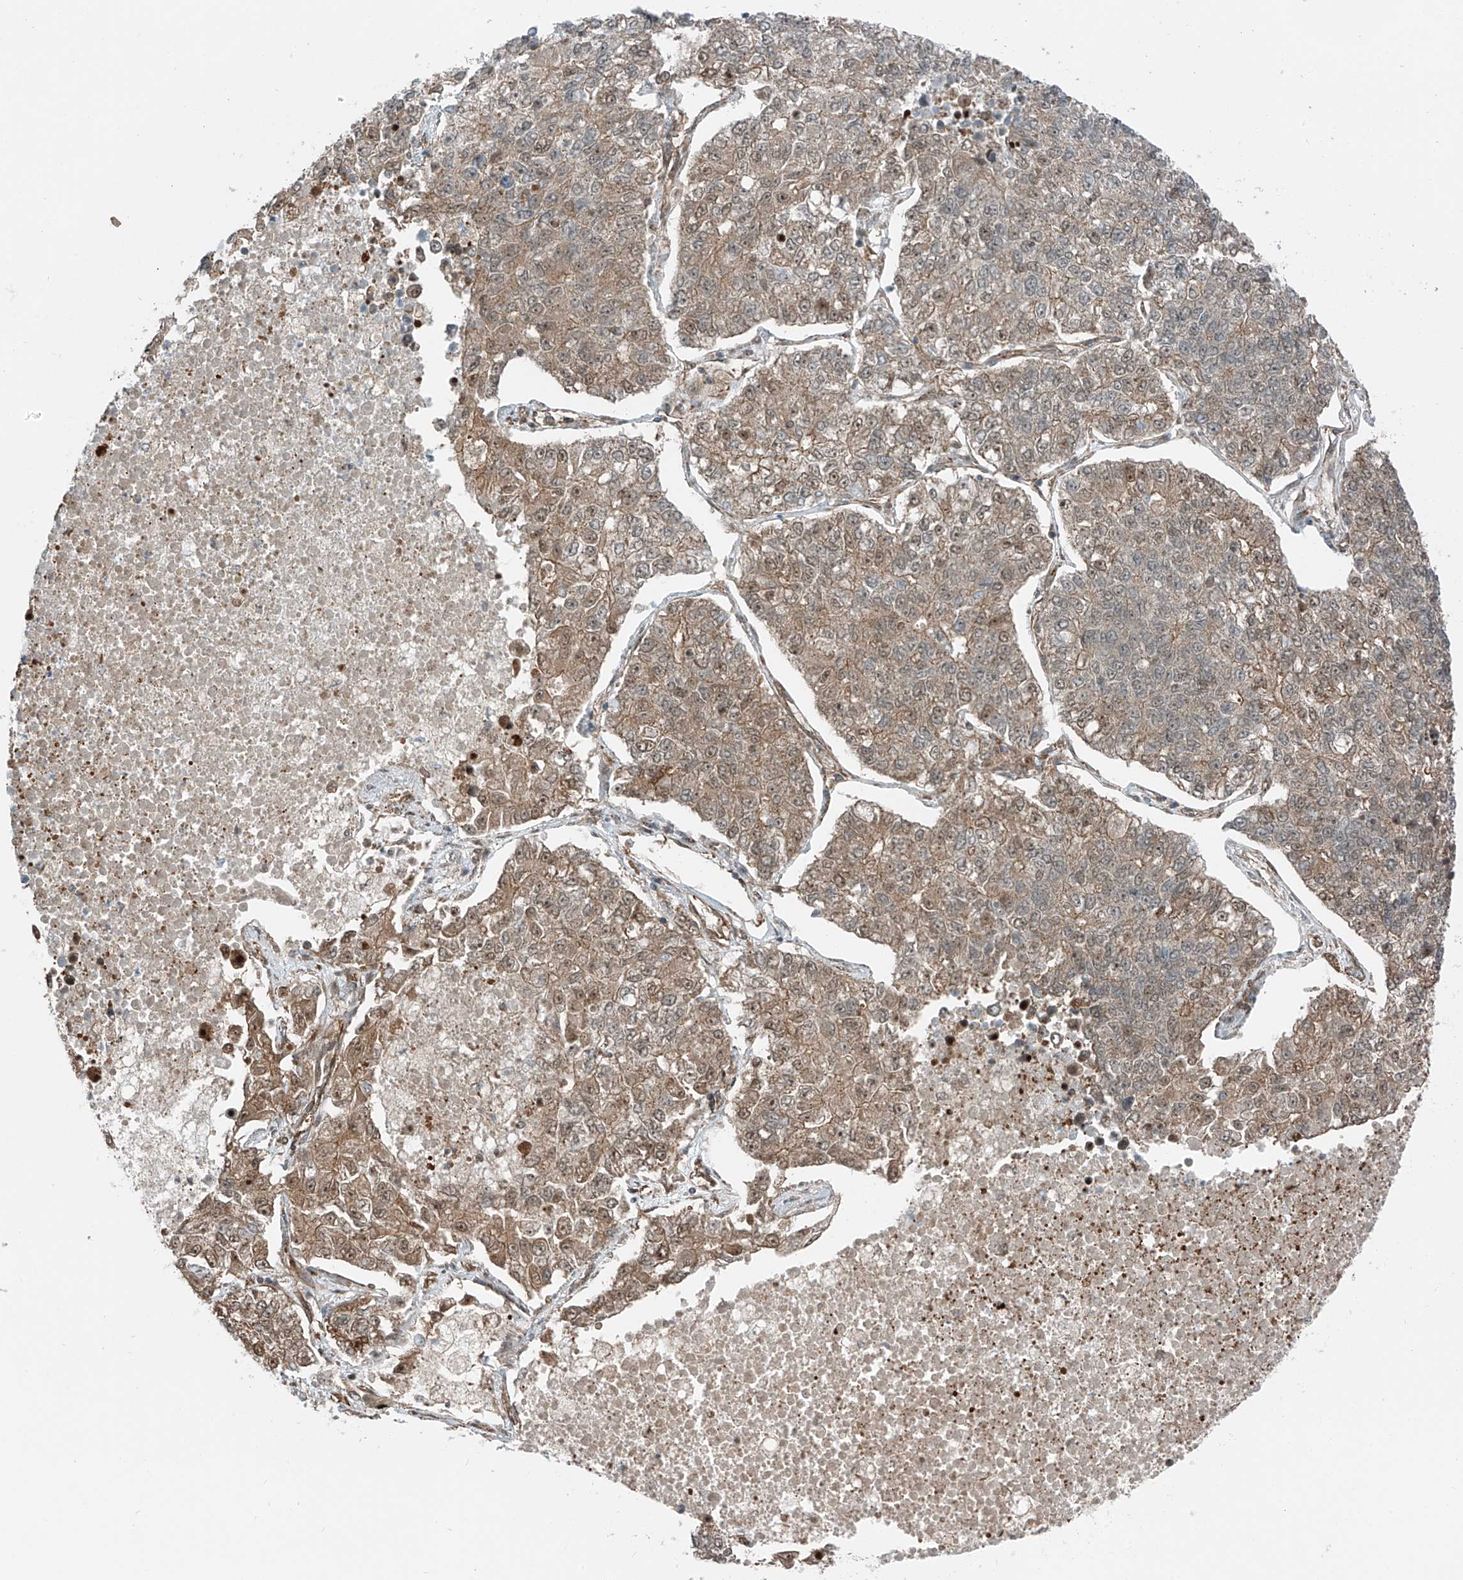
{"staining": {"intensity": "moderate", "quantity": "25%-75%", "location": "cytoplasmic/membranous,nuclear"}, "tissue": "lung cancer", "cell_type": "Tumor cells", "image_type": "cancer", "snomed": [{"axis": "morphology", "description": "Adenocarcinoma, NOS"}, {"axis": "topography", "description": "Lung"}], "caption": "Immunohistochemical staining of human lung cancer exhibits medium levels of moderate cytoplasmic/membranous and nuclear positivity in about 25%-75% of tumor cells.", "gene": "USP48", "patient": {"sex": "male", "age": 49}}